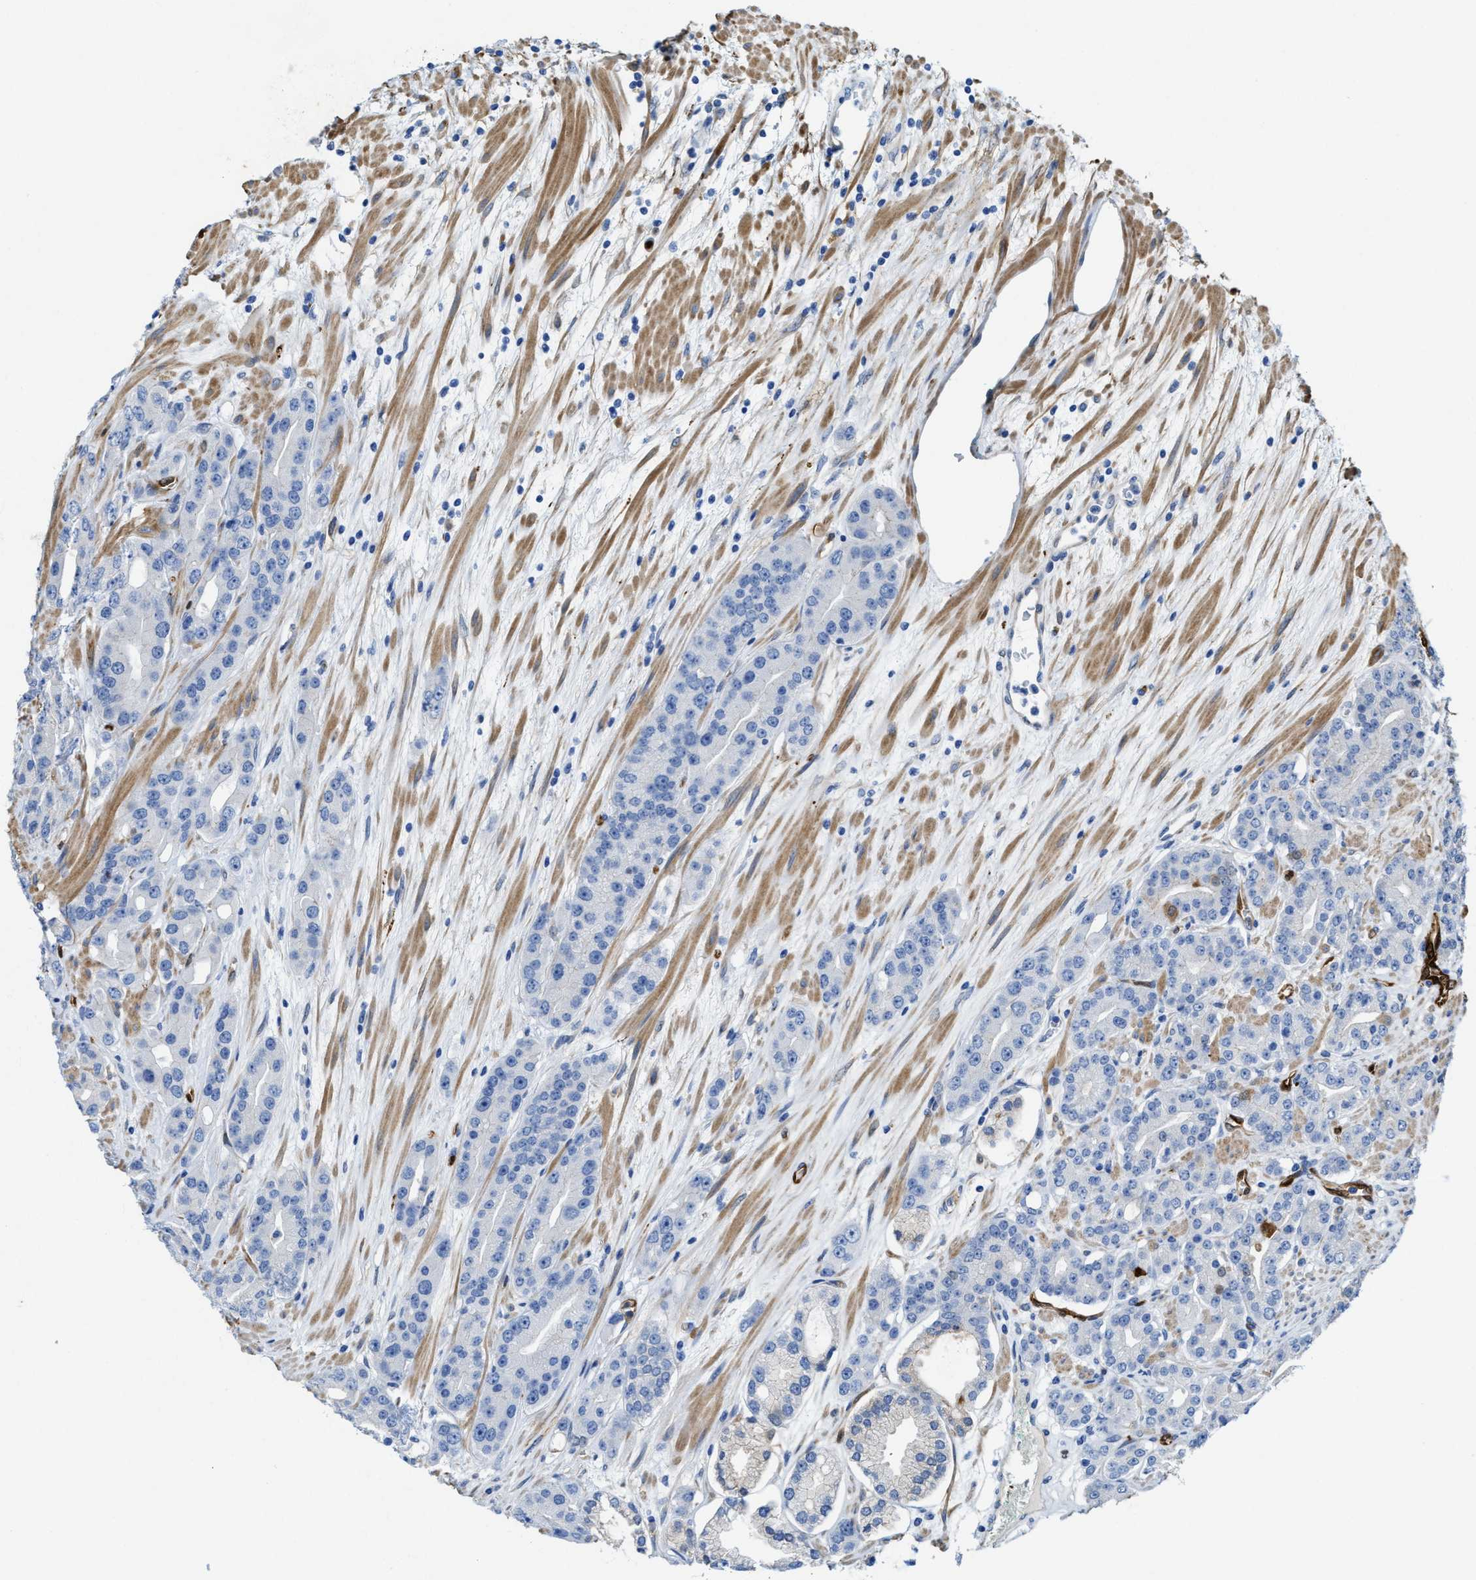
{"staining": {"intensity": "negative", "quantity": "none", "location": "none"}, "tissue": "prostate cancer", "cell_type": "Tumor cells", "image_type": "cancer", "snomed": [{"axis": "morphology", "description": "Adenocarcinoma, High grade"}, {"axis": "topography", "description": "Prostate"}], "caption": "A high-resolution image shows immunohistochemistry staining of prostate adenocarcinoma (high-grade), which shows no significant positivity in tumor cells.", "gene": "ASS1", "patient": {"sex": "male", "age": 71}}